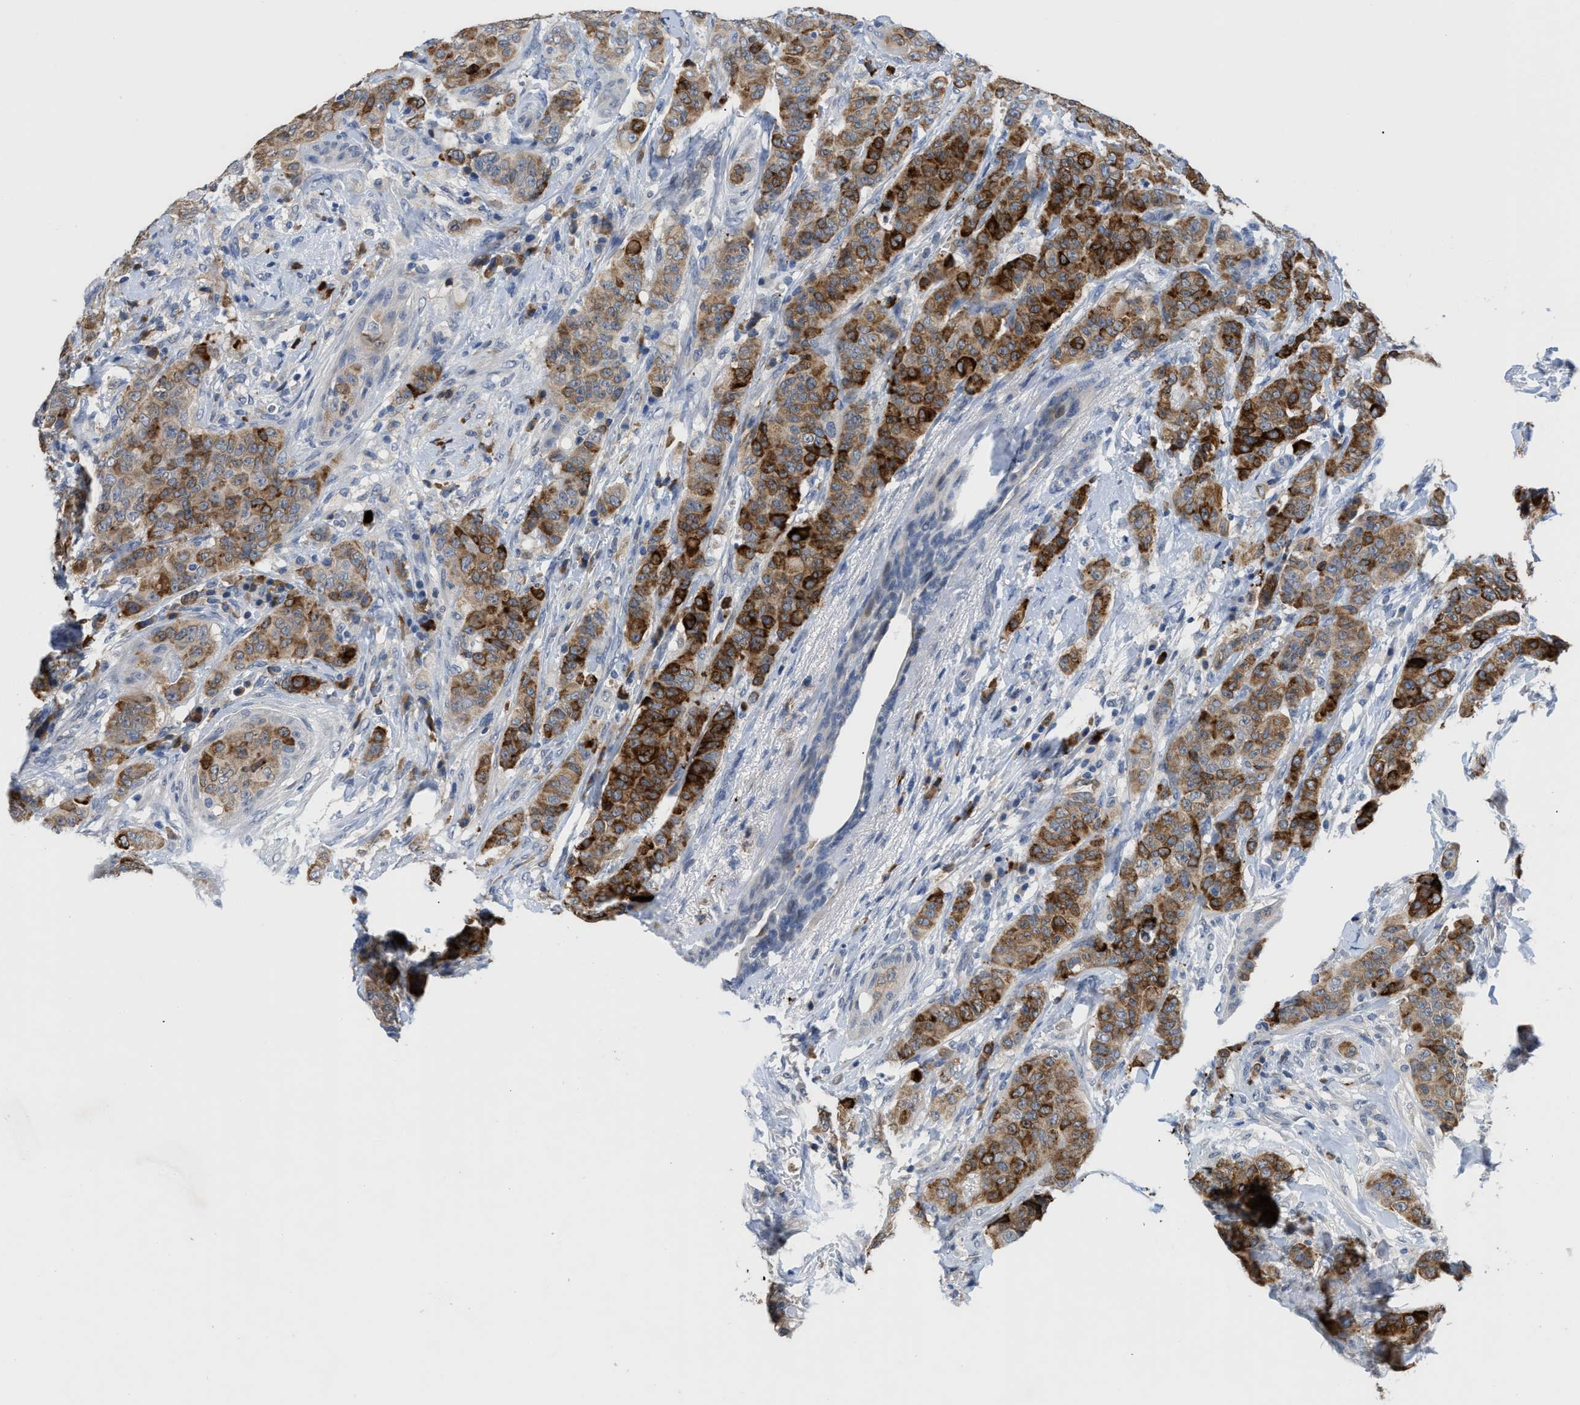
{"staining": {"intensity": "strong", "quantity": "25%-75%", "location": "cytoplasmic/membranous"}, "tissue": "breast cancer", "cell_type": "Tumor cells", "image_type": "cancer", "snomed": [{"axis": "morphology", "description": "Normal tissue, NOS"}, {"axis": "morphology", "description": "Duct carcinoma"}, {"axis": "topography", "description": "Breast"}], "caption": "Immunohistochemistry (DAB (3,3'-diaminobenzidine)) staining of infiltrating ductal carcinoma (breast) exhibits strong cytoplasmic/membranous protein expression in about 25%-75% of tumor cells.", "gene": "OR9K2", "patient": {"sex": "female", "age": 40}}